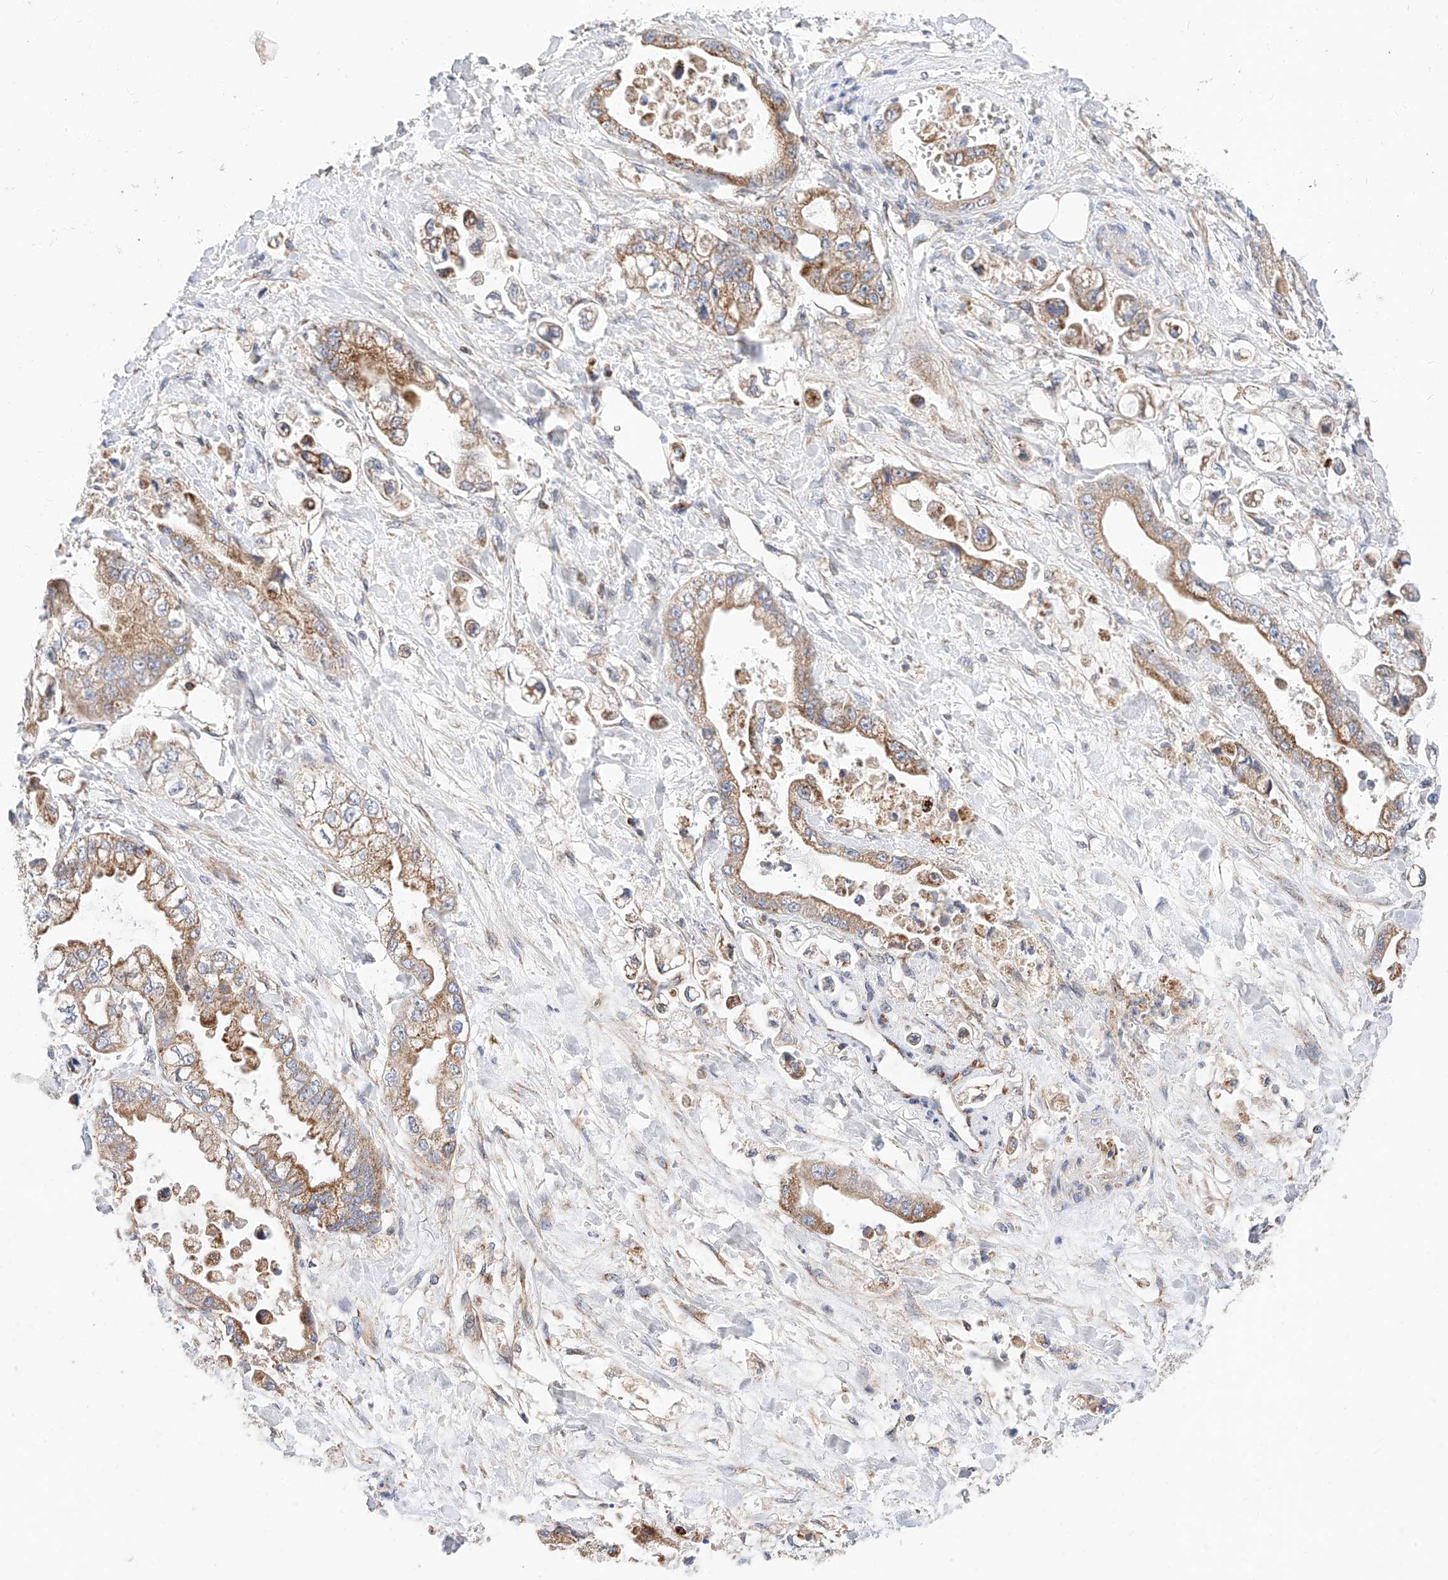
{"staining": {"intensity": "moderate", "quantity": ">75%", "location": "cytoplasmic/membranous"}, "tissue": "stomach cancer", "cell_type": "Tumor cells", "image_type": "cancer", "snomed": [{"axis": "morphology", "description": "Adenocarcinoma, NOS"}, {"axis": "topography", "description": "Stomach"}], "caption": "Stomach adenocarcinoma tissue demonstrates moderate cytoplasmic/membranous positivity in approximately >75% of tumor cells, visualized by immunohistochemistry.", "gene": "NR1D1", "patient": {"sex": "male", "age": 62}}